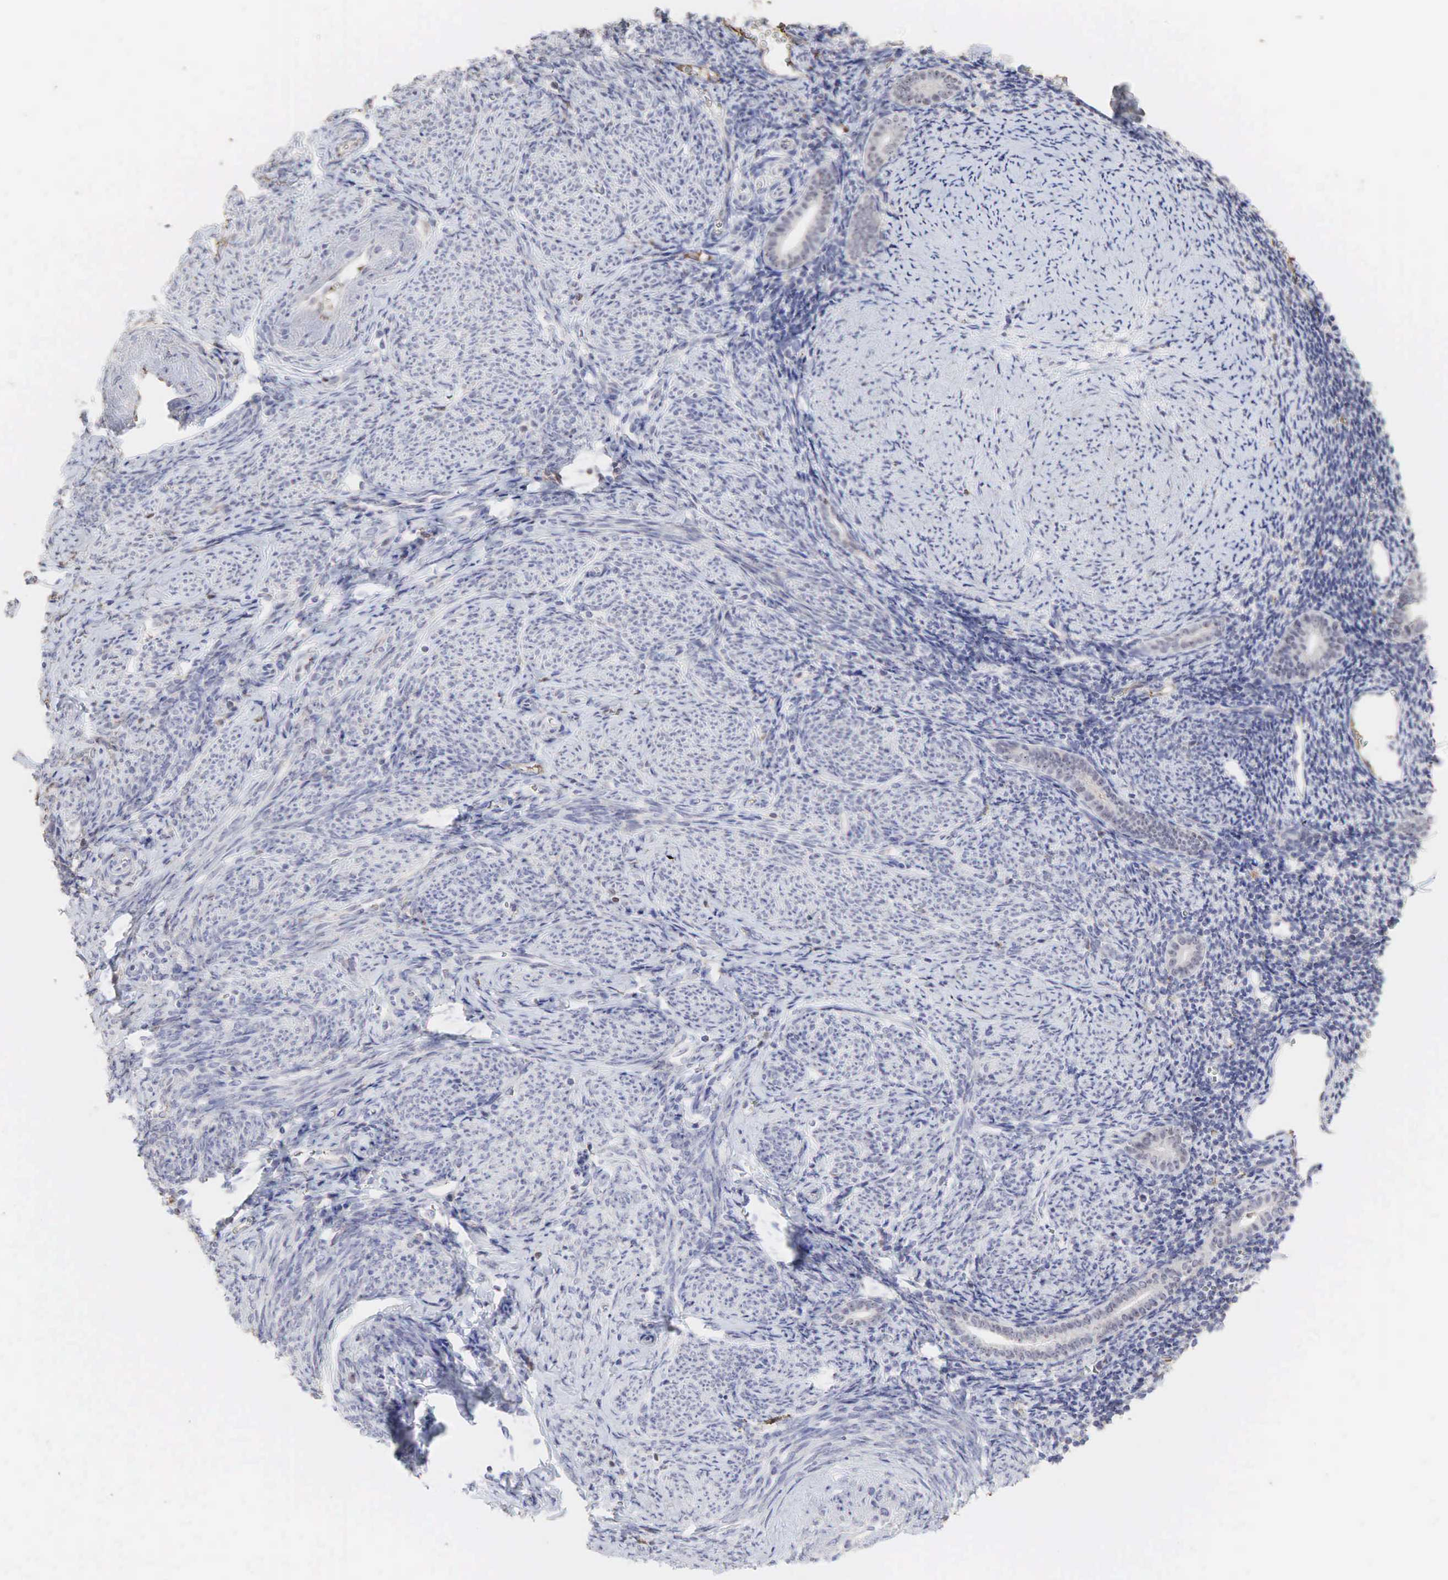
{"staining": {"intensity": "negative", "quantity": "none", "location": "none"}, "tissue": "endometrium", "cell_type": "Cells in endometrial stroma", "image_type": "normal", "snomed": [{"axis": "morphology", "description": "Normal tissue, NOS"}, {"axis": "morphology", "description": "Neoplasm, benign, NOS"}, {"axis": "topography", "description": "Uterus"}], "caption": "Histopathology image shows no protein expression in cells in endometrial stroma of normal endometrium. (Brightfield microscopy of DAB IHC at high magnification).", "gene": "DKC1", "patient": {"sex": "female", "age": 55}}